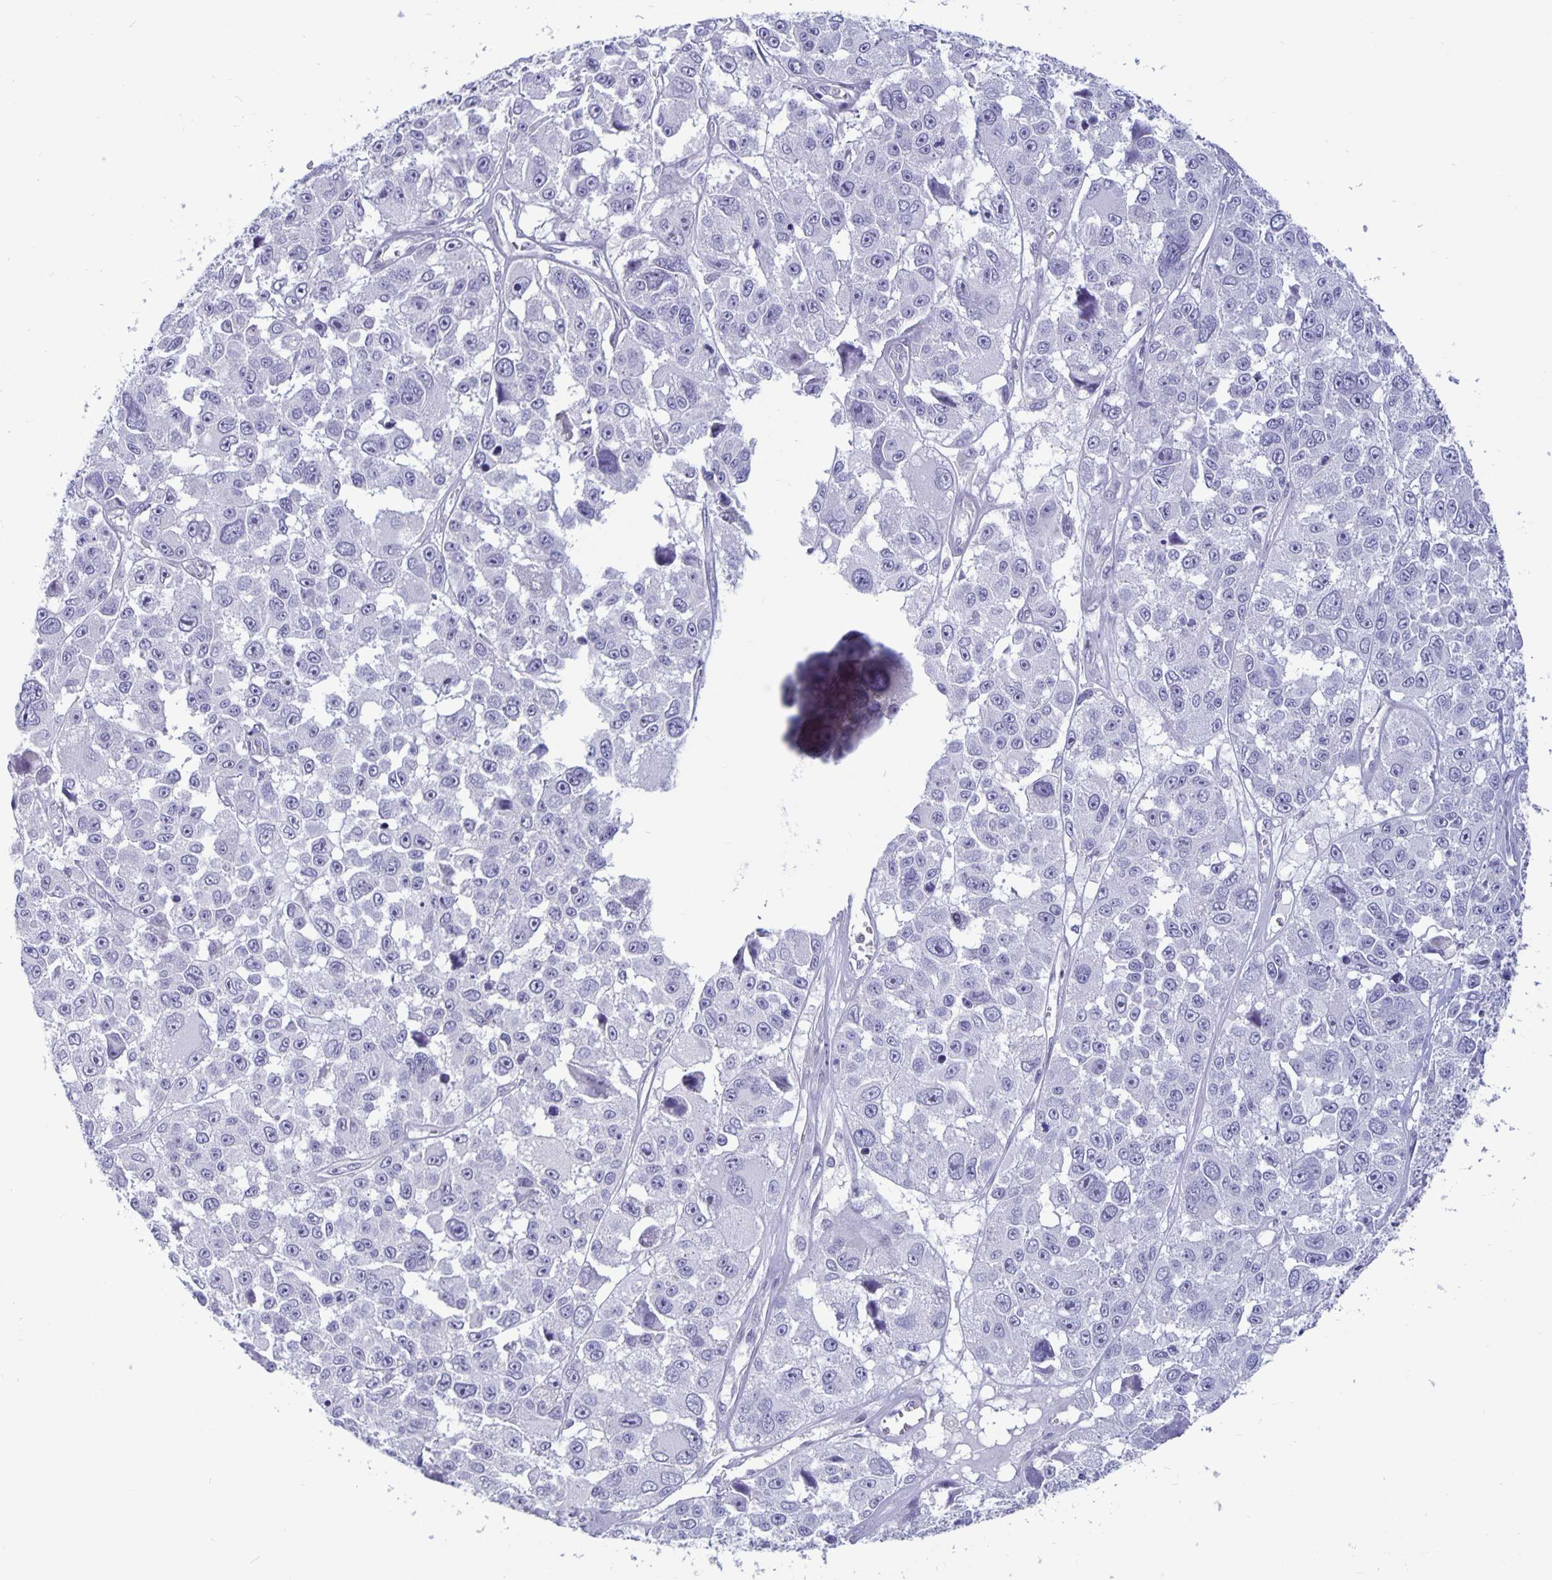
{"staining": {"intensity": "negative", "quantity": "none", "location": "none"}, "tissue": "melanoma", "cell_type": "Tumor cells", "image_type": "cancer", "snomed": [{"axis": "morphology", "description": "Malignant melanoma, NOS"}, {"axis": "topography", "description": "Skin"}], "caption": "The image demonstrates no staining of tumor cells in melanoma.", "gene": "PLCB3", "patient": {"sex": "female", "age": 66}}